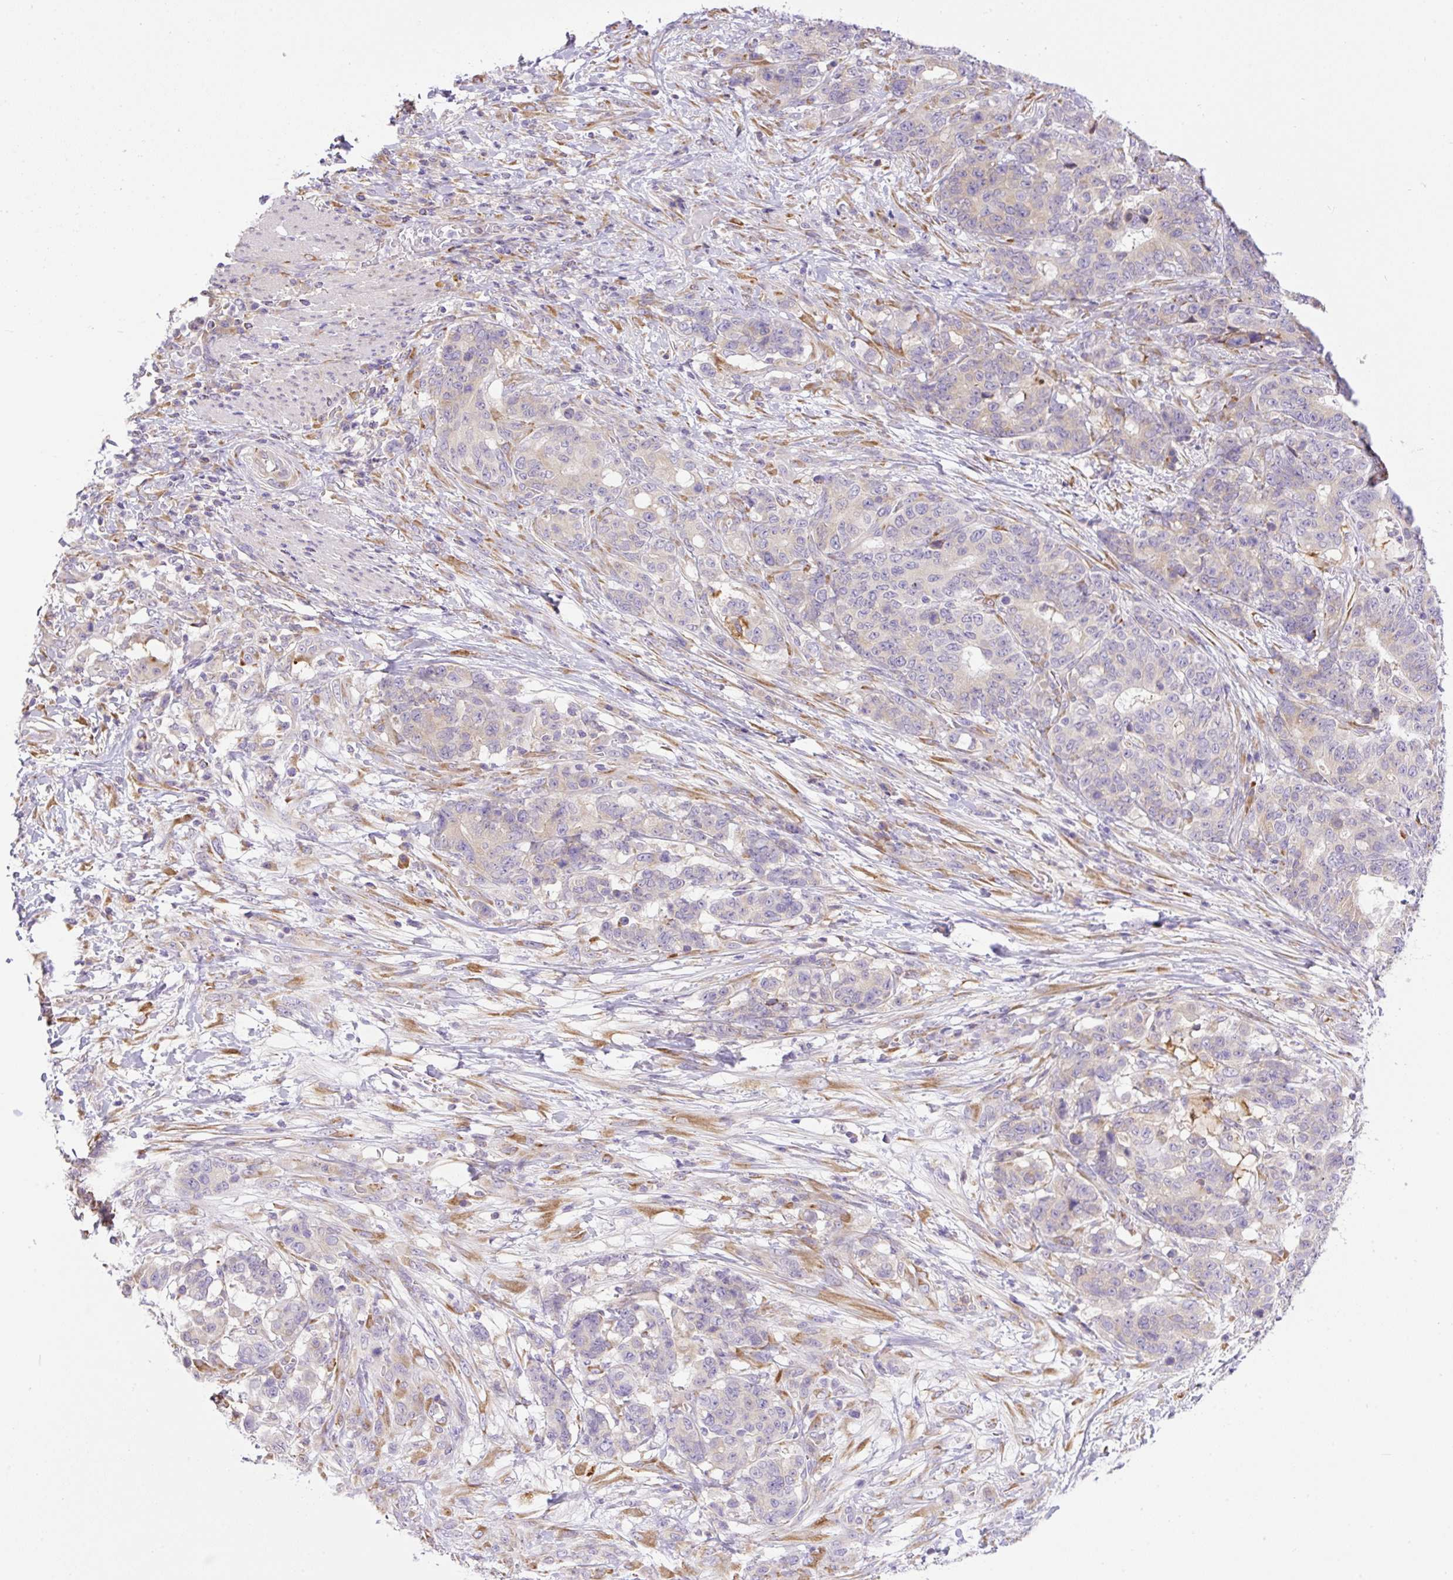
{"staining": {"intensity": "negative", "quantity": "none", "location": "none"}, "tissue": "stomach cancer", "cell_type": "Tumor cells", "image_type": "cancer", "snomed": [{"axis": "morphology", "description": "Normal tissue, NOS"}, {"axis": "morphology", "description": "Adenocarcinoma, NOS"}, {"axis": "topography", "description": "Stomach"}], "caption": "The photomicrograph displays no staining of tumor cells in stomach cancer.", "gene": "POFUT1", "patient": {"sex": "female", "age": 64}}